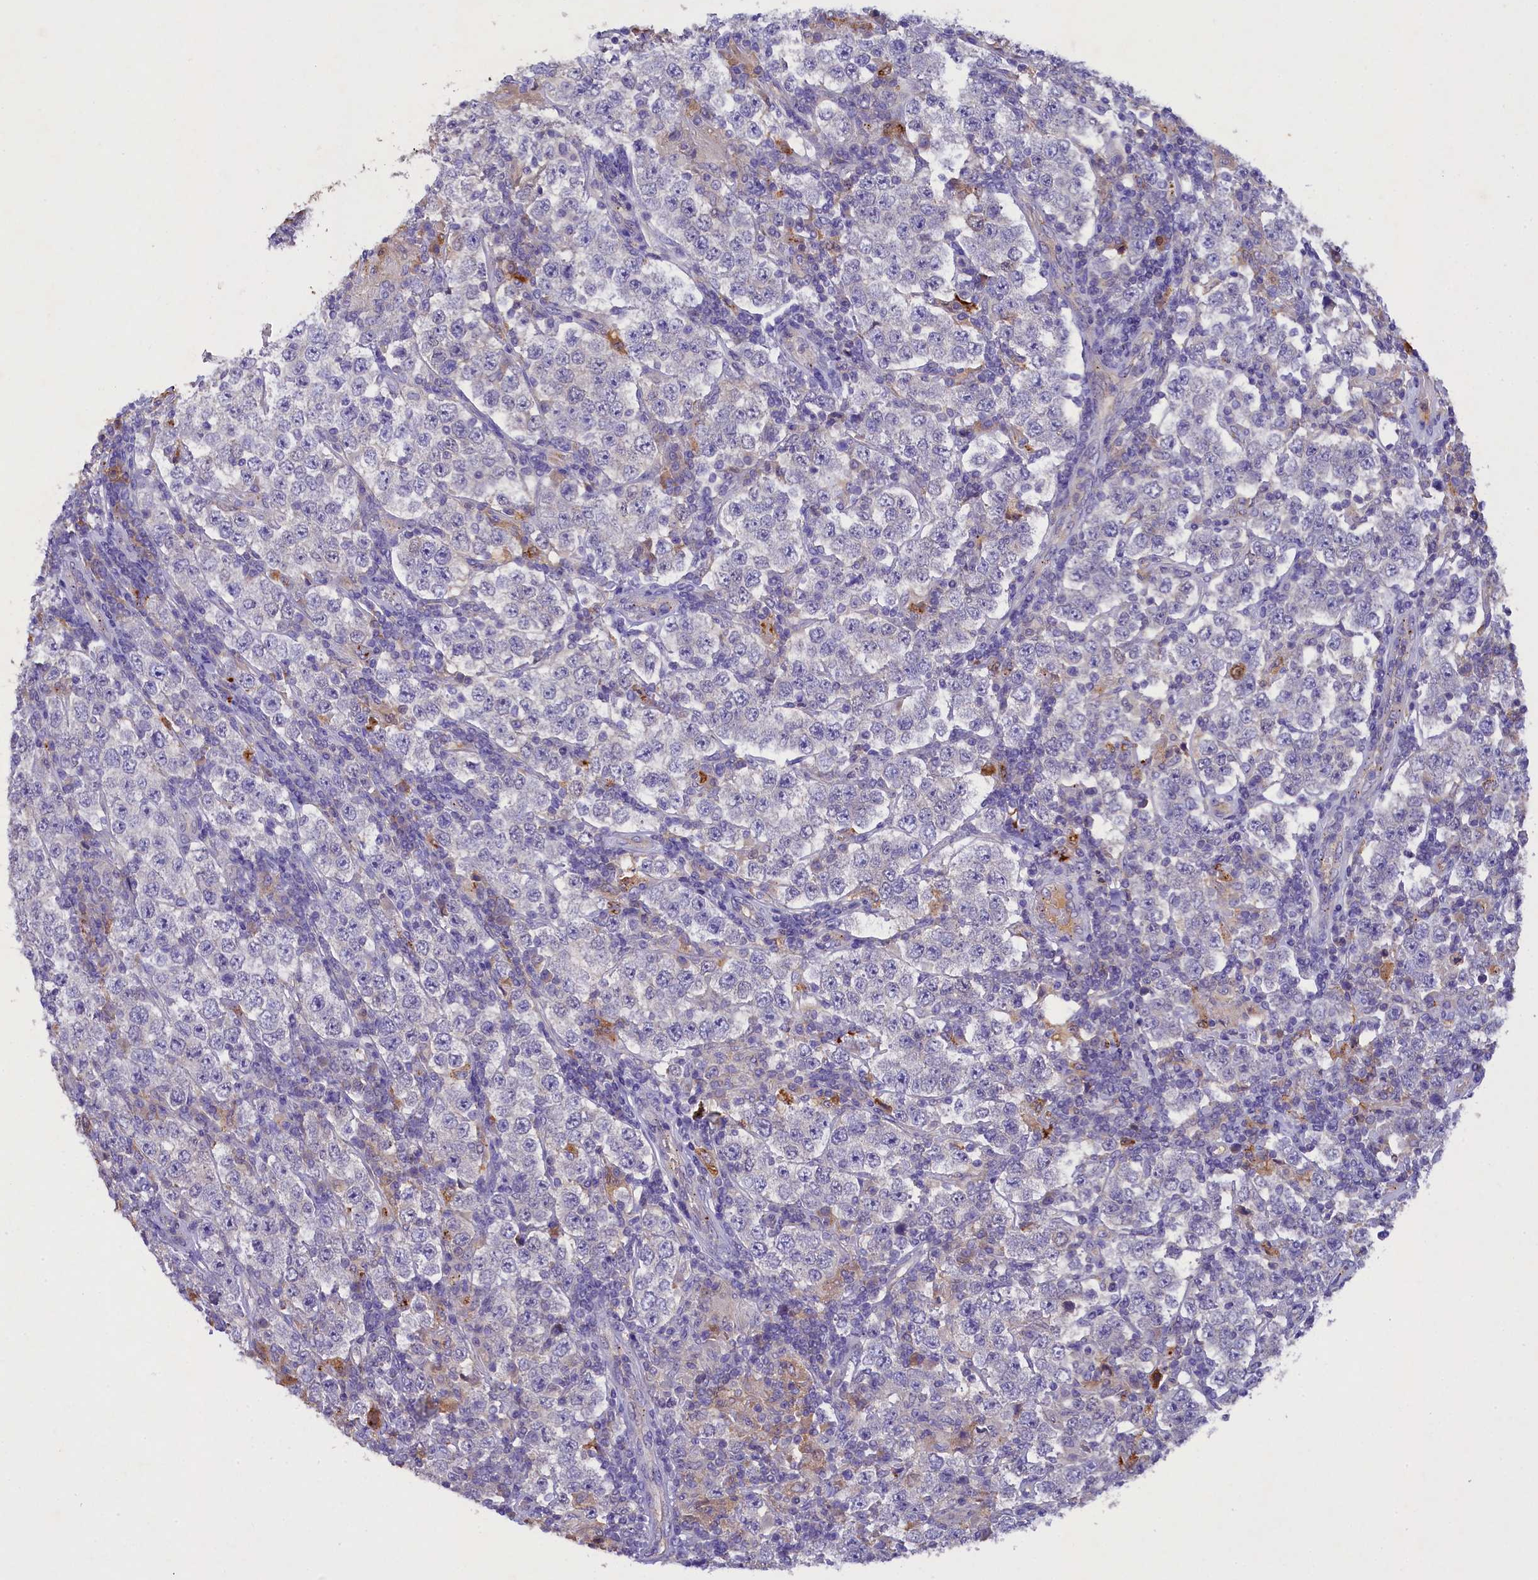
{"staining": {"intensity": "negative", "quantity": "none", "location": "none"}, "tissue": "testis cancer", "cell_type": "Tumor cells", "image_type": "cancer", "snomed": [{"axis": "morphology", "description": "Normal tissue, NOS"}, {"axis": "morphology", "description": "Urothelial carcinoma, High grade"}, {"axis": "morphology", "description": "Seminoma, NOS"}, {"axis": "morphology", "description": "Carcinoma, Embryonal, NOS"}, {"axis": "topography", "description": "Urinary bladder"}, {"axis": "topography", "description": "Testis"}], "caption": "A high-resolution histopathology image shows immunohistochemistry staining of embryonal carcinoma (testis), which exhibits no significant expression in tumor cells. Nuclei are stained in blue.", "gene": "TGDS", "patient": {"sex": "male", "age": 41}}